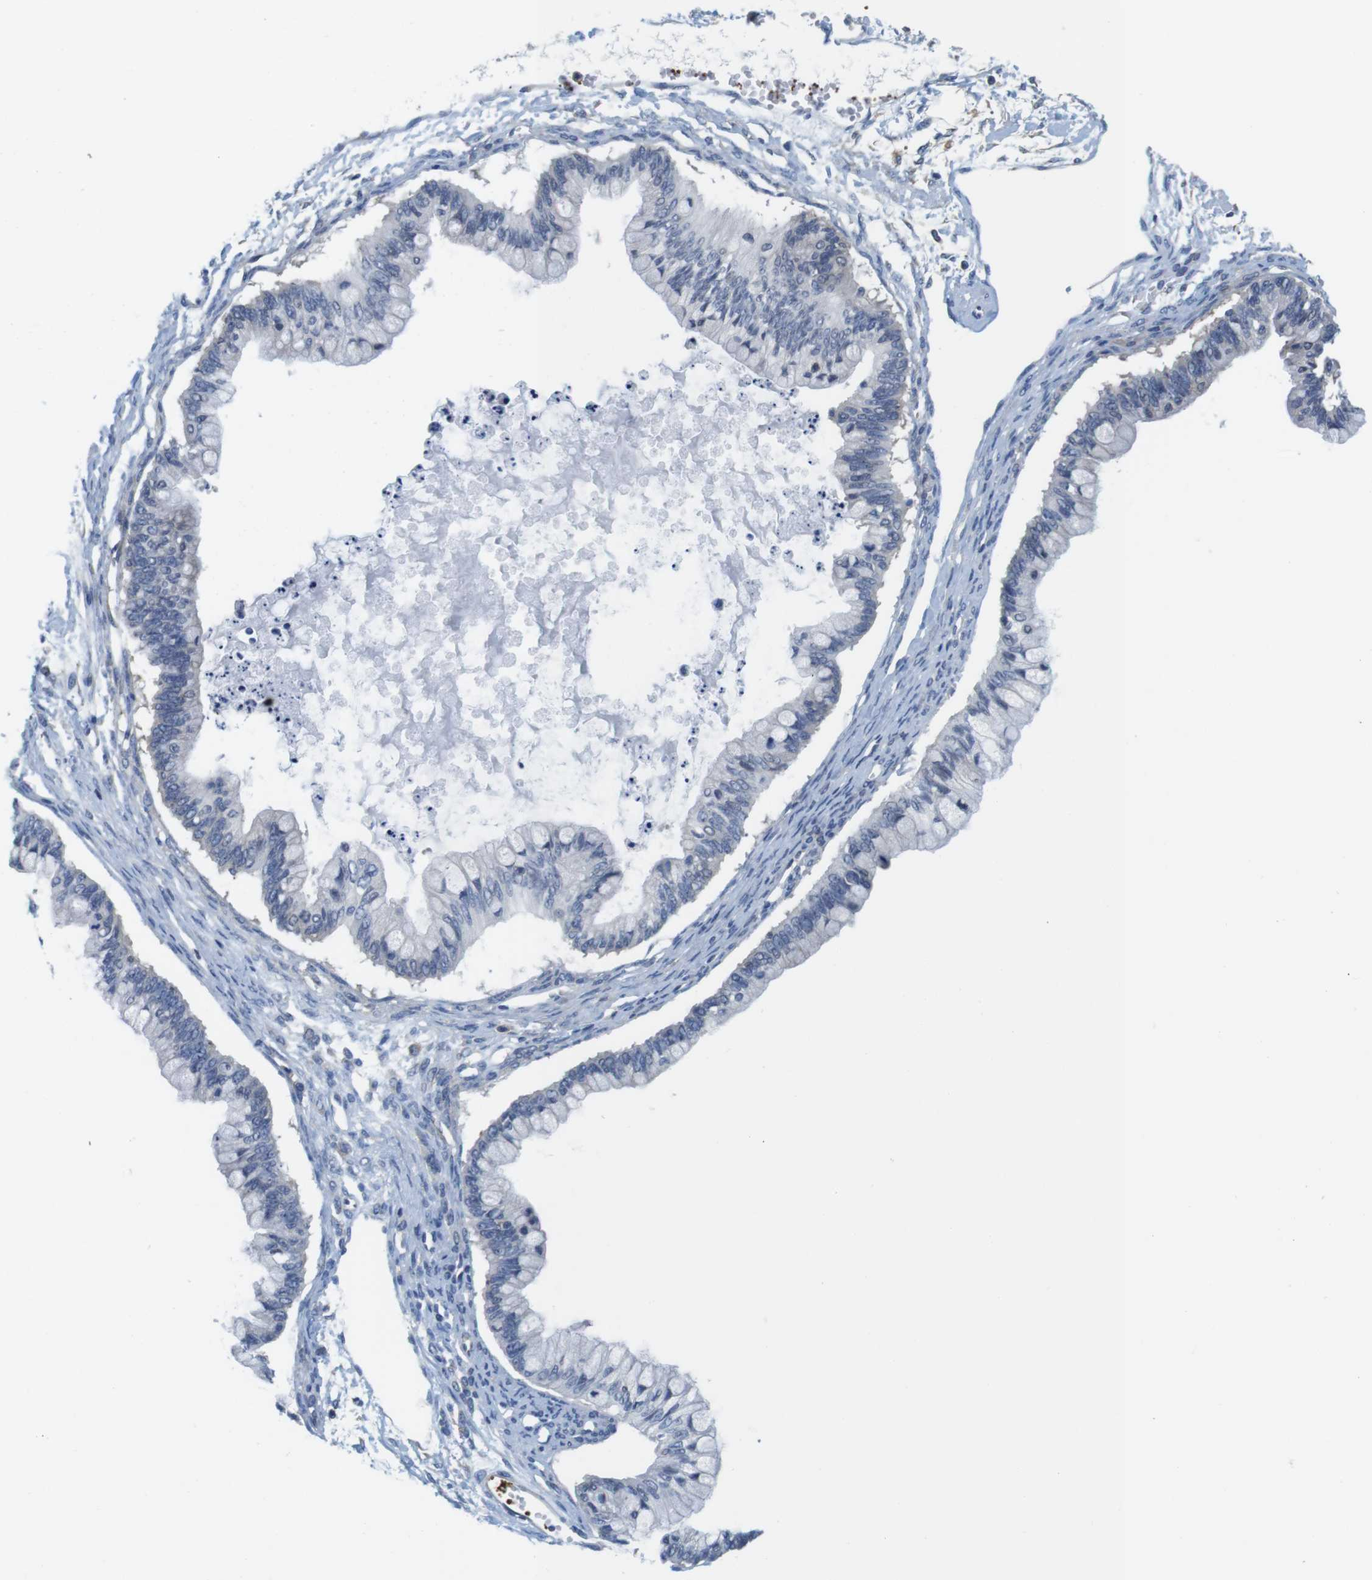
{"staining": {"intensity": "negative", "quantity": "none", "location": "none"}, "tissue": "ovarian cancer", "cell_type": "Tumor cells", "image_type": "cancer", "snomed": [{"axis": "morphology", "description": "Cystadenocarcinoma, mucinous, NOS"}, {"axis": "topography", "description": "Ovary"}], "caption": "Immunohistochemistry of ovarian mucinous cystadenocarcinoma reveals no expression in tumor cells.", "gene": "HERPUD2", "patient": {"sex": "female", "age": 57}}